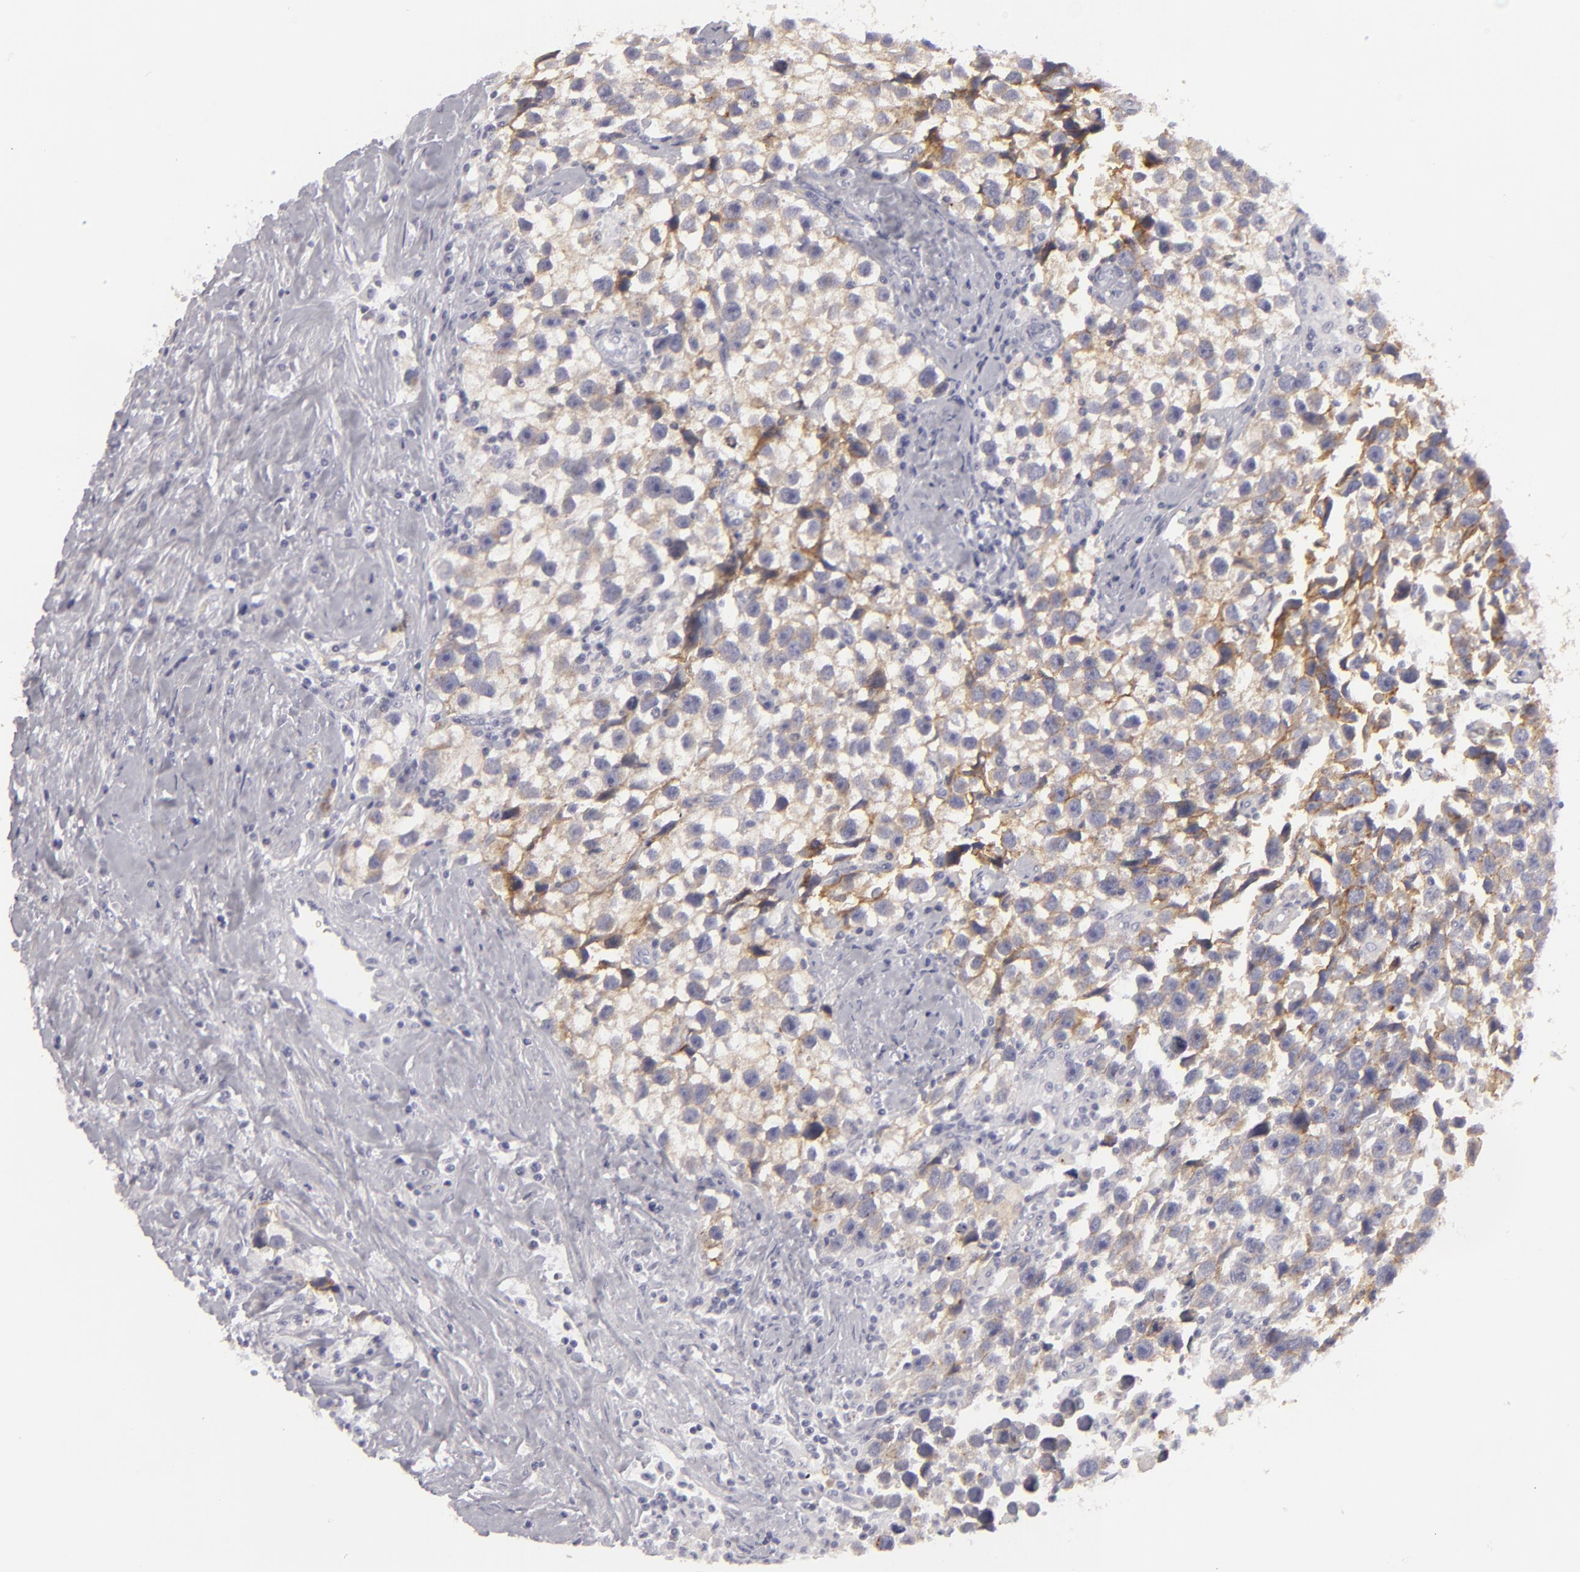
{"staining": {"intensity": "moderate", "quantity": "25%-75%", "location": "cytoplasmic/membranous"}, "tissue": "testis cancer", "cell_type": "Tumor cells", "image_type": "cancer", "snomed": [{"axis": "morphology", "description": "Seminoma, NOS"}, {"axis": "topography", "description": "Testis"}], "caption": "This image displays immunohistochemistry staining of seminoma (testis), with medium moderate cytoplasmic/membranous staining in about 25%-75% of tumor cells.", "gene": "JUP", "patient": {"sex": "male", "age": 43}}